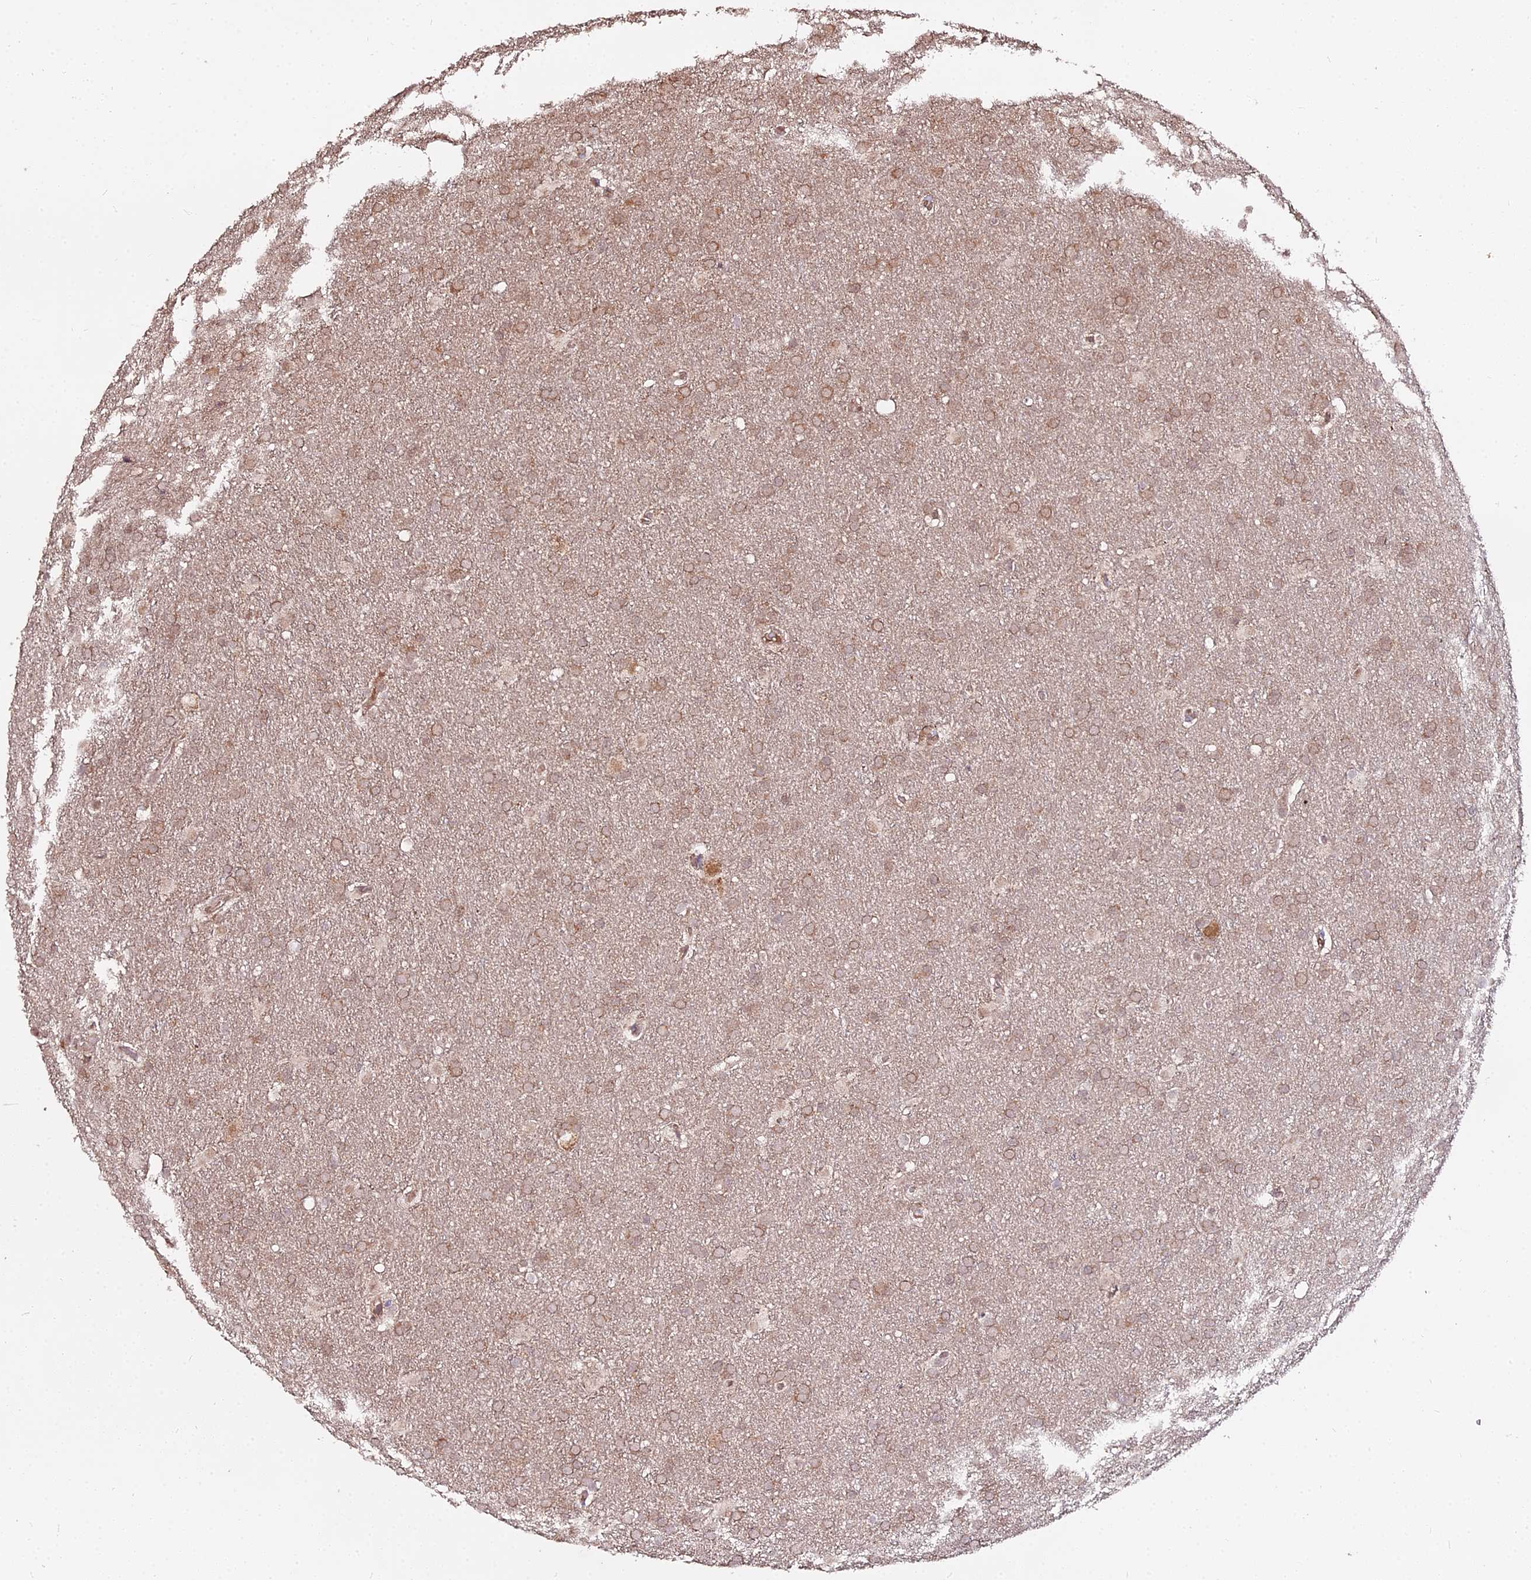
{"staining": {"intensity": "moderate", "quantity": ">75%", "location": "cytoplasmic/membranous,nuclear"}, "tissue": "glioma", "cell_type": "Tumor cells", "image_type": "cancer", "snomed": [{"axis": "morphology", "description": "Glioma, malignant, Low grade"}, {"axis": "topography", "description": "Brain"}], "caption": "Glioma stained with a protein marker demonstrates moderate staining in tumor cells.", "gene": "ZDBF2", "patient": {"sex": "female", "age": 32}}